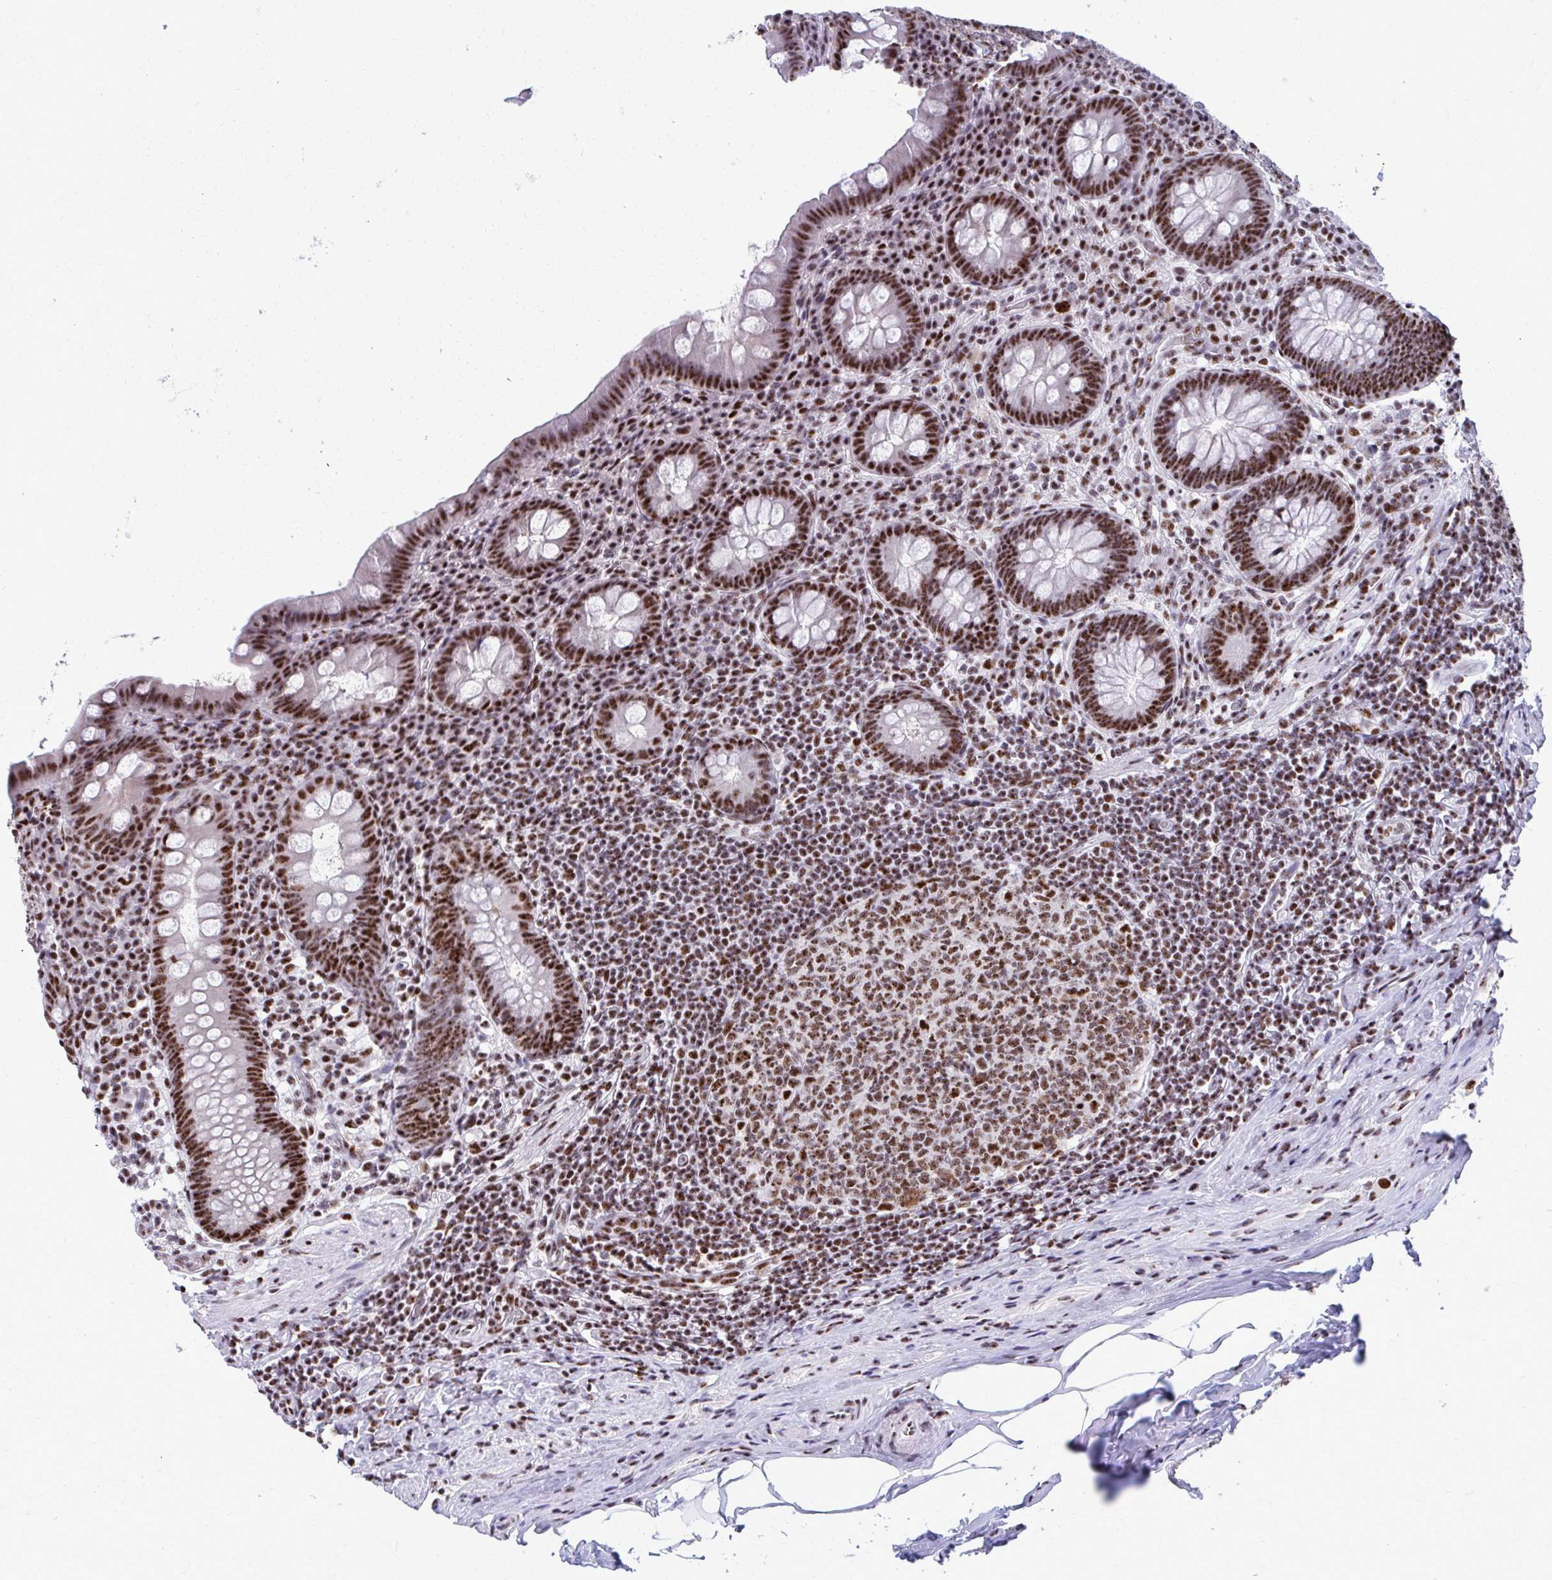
{"staining": {"intensity": "strong", "quantity": ">75%", "location": "nuclear"}, "tissue": "appendix", "cell_type": "Glandular cells", "image_type": "normal", "snomed": [{"axis": "morphology", "description": "Normal tissue, NOS"}, {"axis": "topography", "description": "Appendix"}], "caption": "Approximately >75% of glandular cells in normal human appendix exhibit strong nuclear protein staining as visualized by brown immunohistochemical staining.", "gene": "PELP1", "patient": {"sex": "male", "age": 71}}